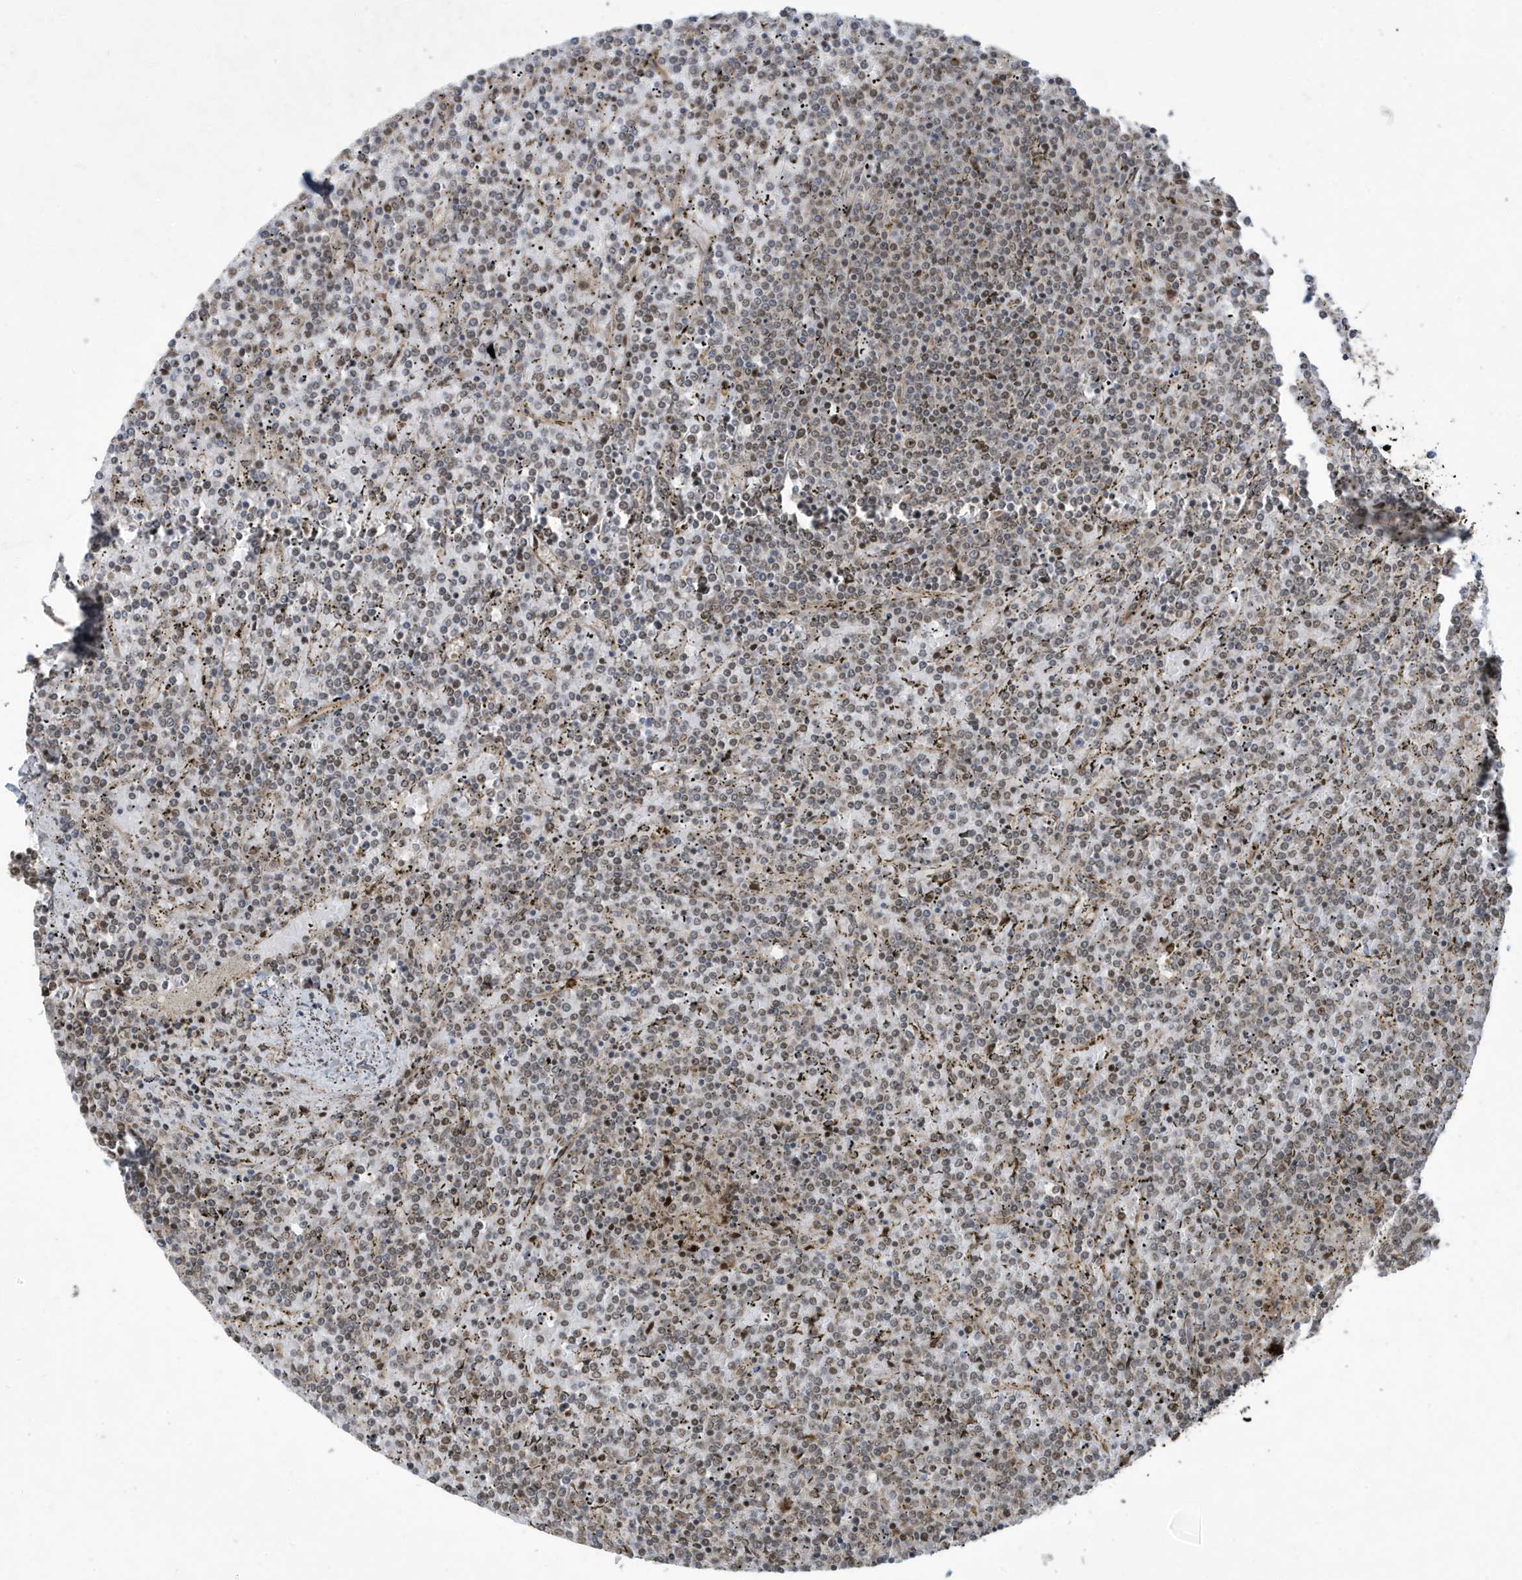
{"staining": {"intensity": "weak", "quantity": "<25%", "location": "nuclear"}, "tissue": "lymphoma", "cell_type": "Tumor cells", "image_type": "cancer", "snomed": [{"axis": "morphology", "description": "Malignant lymphoma, non-Hodgkin's type, Low grade"}, {"axis": "topography", "description": "Spleen"}], "caption": "An image of human malignant lymphoma, non-Hodgkin's type (low-grade) is negative for staining in tumor cells. (Immunohistochemistry (ihc), brightfield microscopy, high magnification).", "gene": "FAM9B", "patient": {"sex": "female", "age": 19}}